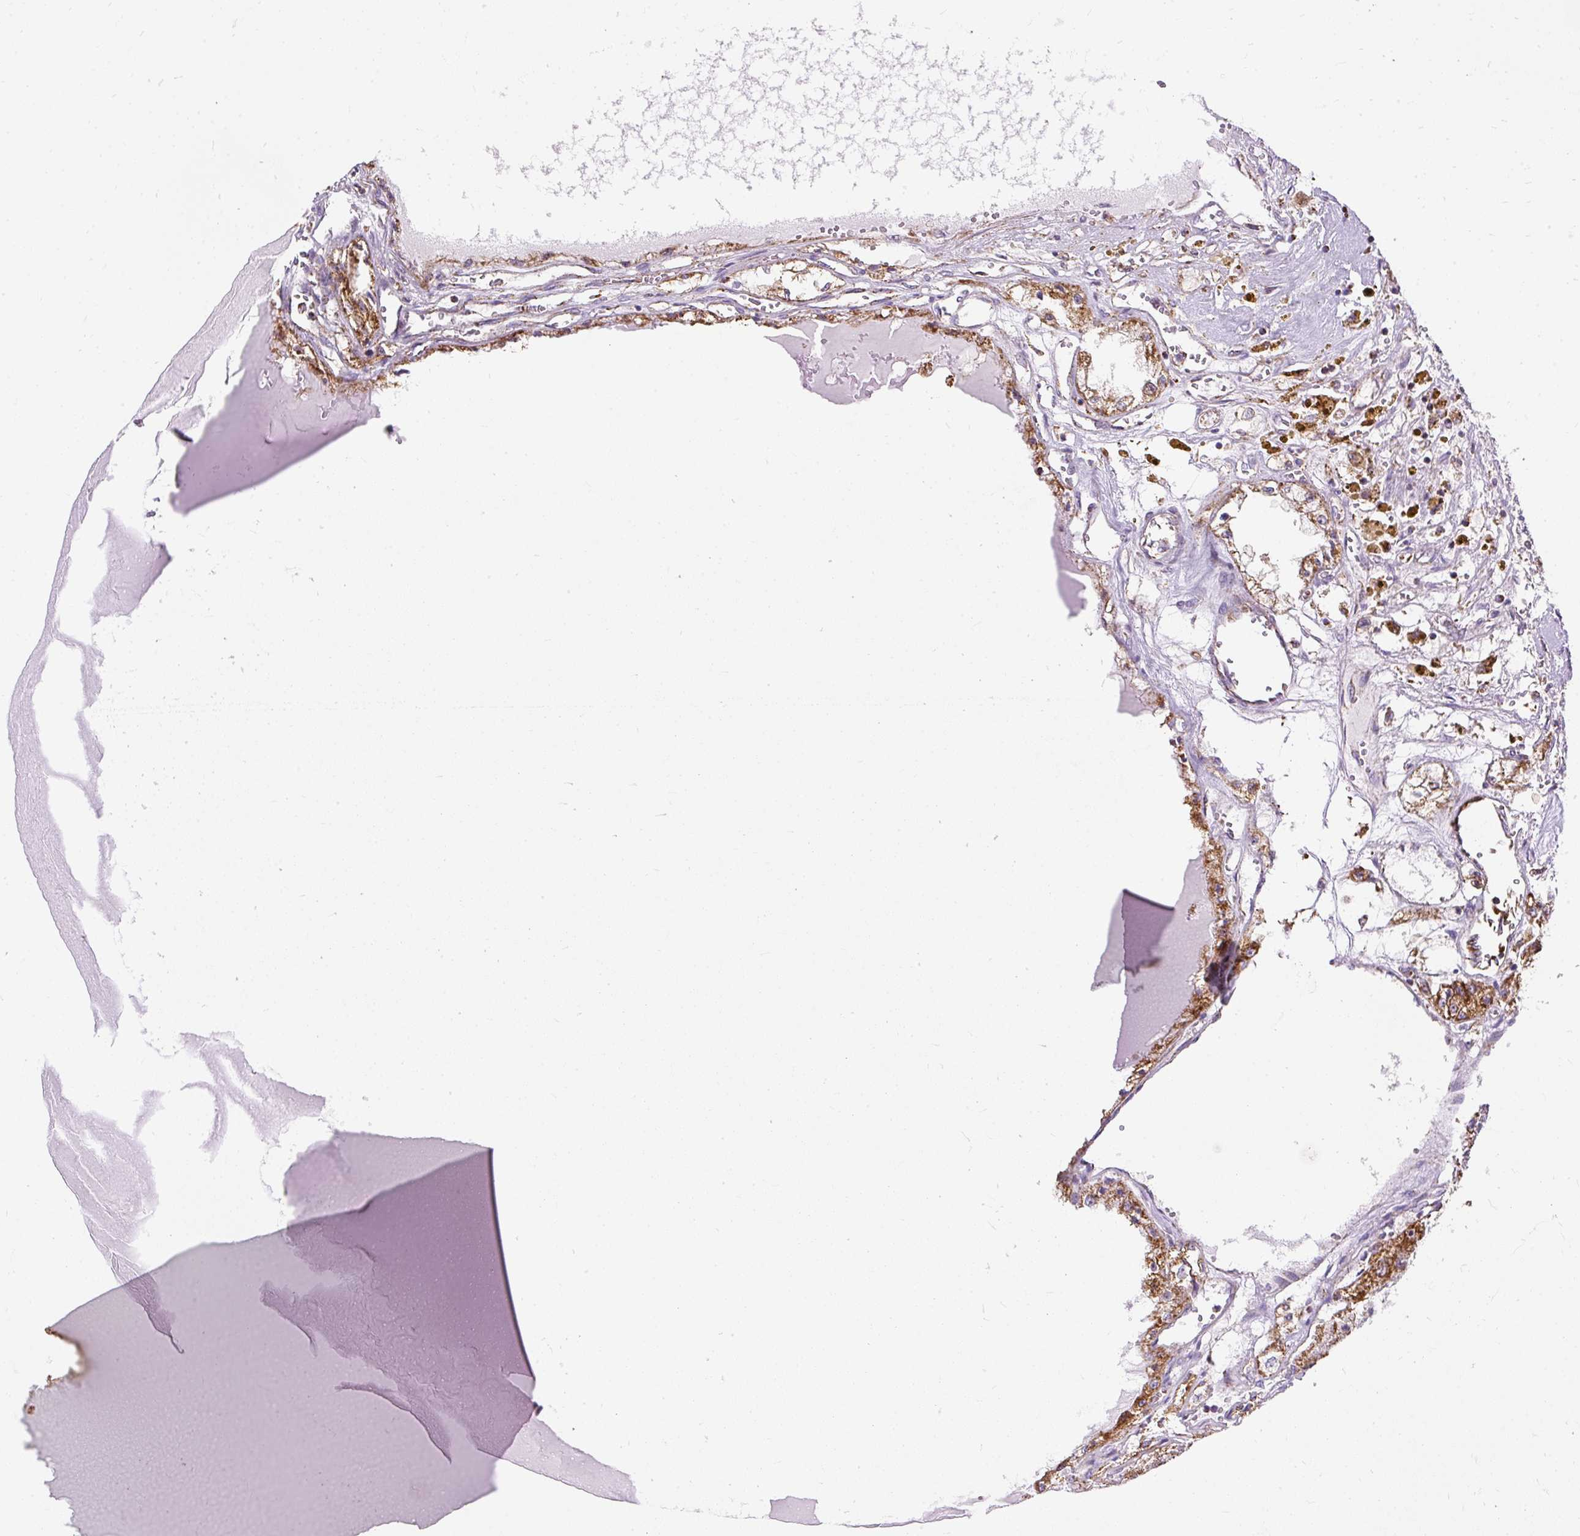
{"staining": {"intensity": "moderate", "quantity": ">75%", "location": "cytoplasmic/membranous"}, "tissue": "renal cancer", "cell_type": "Tumor cells", "image_type": "cancer", "snomed": [{"axis": "morphology", "description": "Adenocarcinoma, NOS"}, {"axis": "topography", "description": "Kidney"}], "caption": "The photomicrograph reveals a brown stain indicating the presence of a protein in the cytoplasmic/membranous of tumor cells in adenocarcinoma (renal).", "gene": "CEP290", "patient": {"sex": "male", "age": 56}}